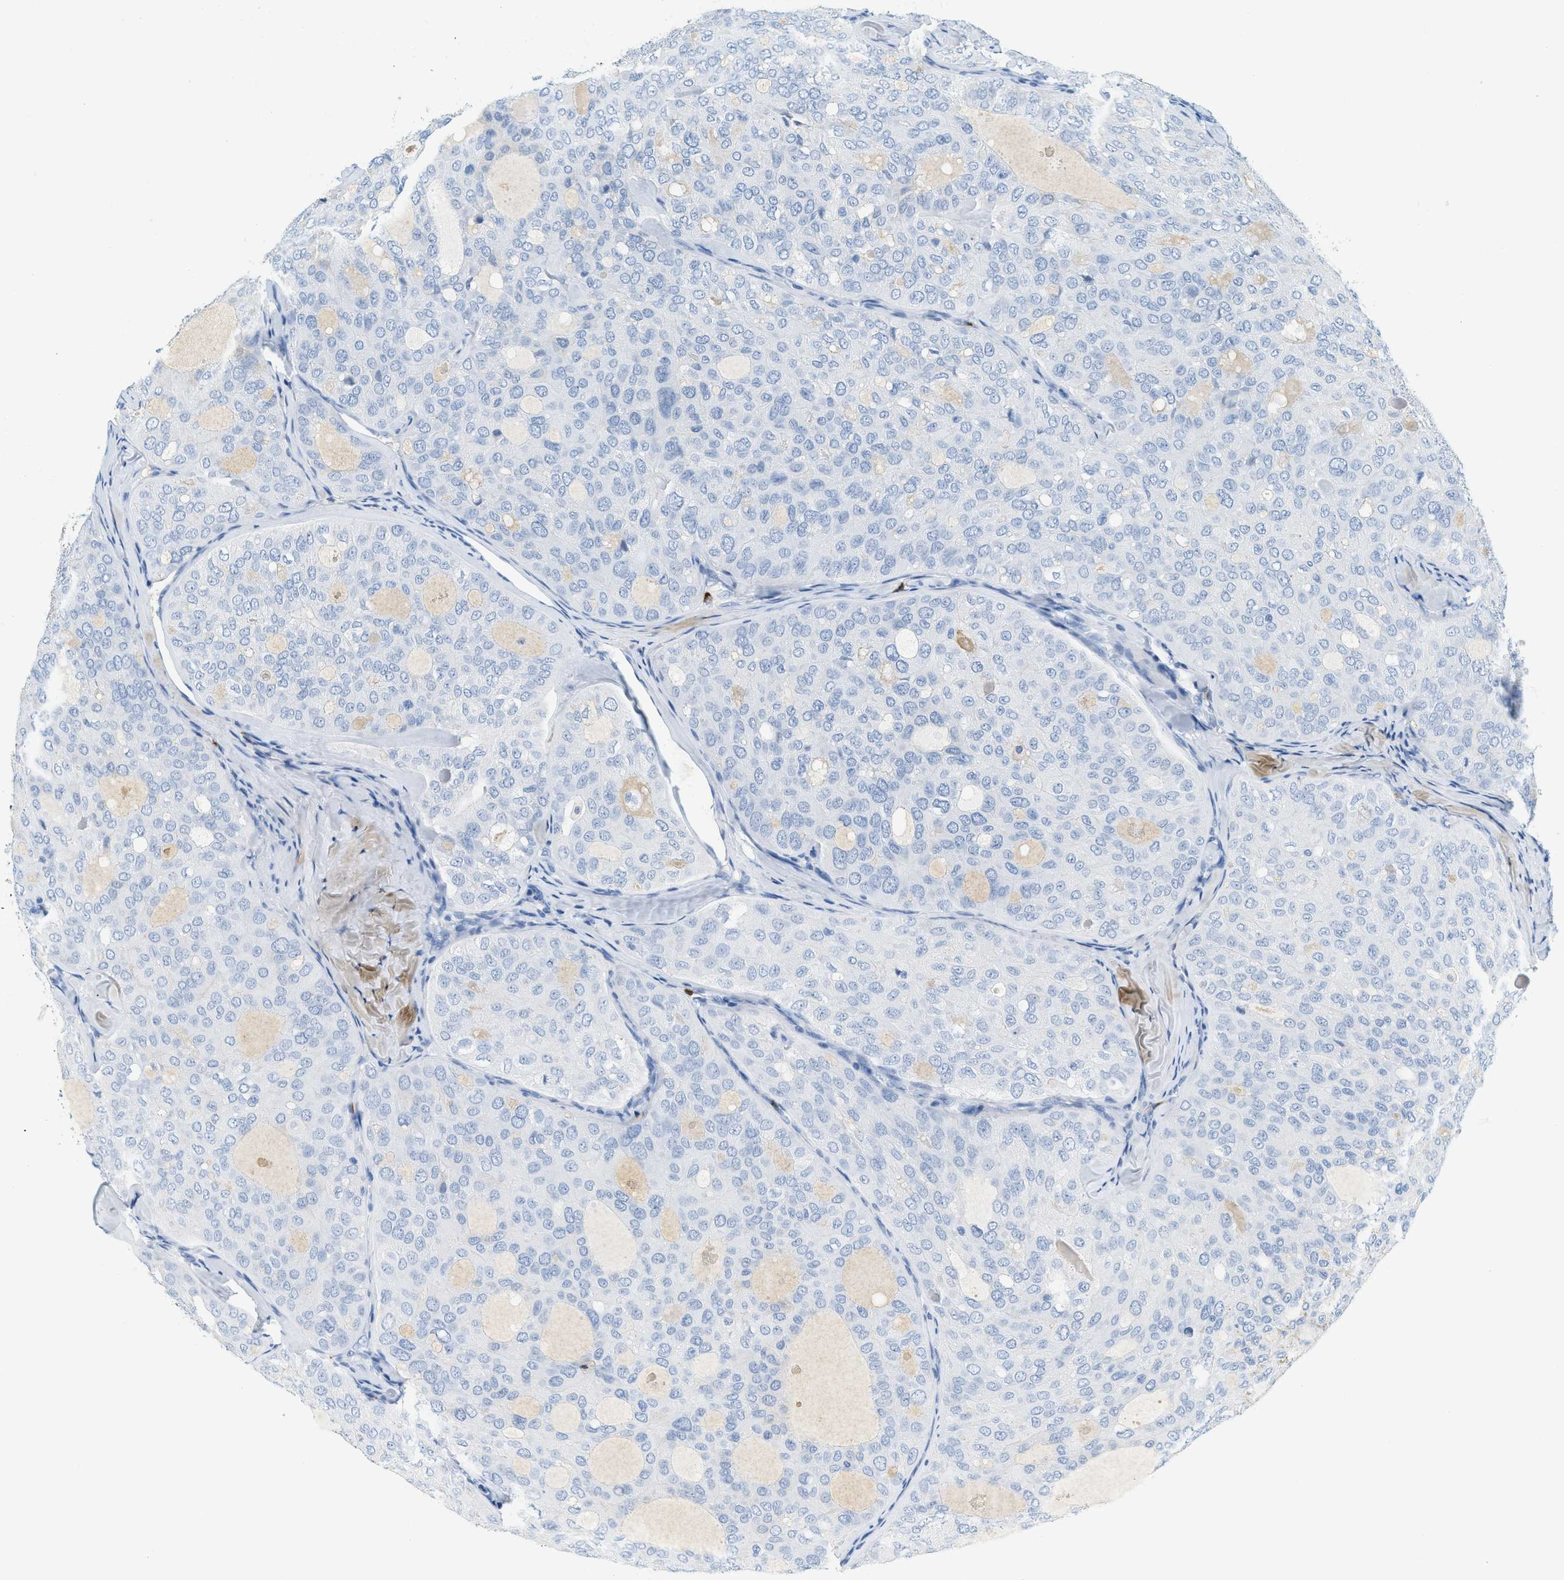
{"staining": {"intensity": "negative", "quantity": "none", "location": "none"}, "tissue": "thyroid cancer", "cell_type": "Tumor cells", "image_type": "cancer", "snomed": [{"axis": "morphology", "description": "Follicular adenoma carcinoma, NOS"}, {"axis": "topography", "description": "Thyroid gland"}], "caption": "An image of thyroid cancer stained for a protein shows no brown staining in tumor cells.", "gene": "LCN2", "patient": {"sex": "male", "age": 75}}